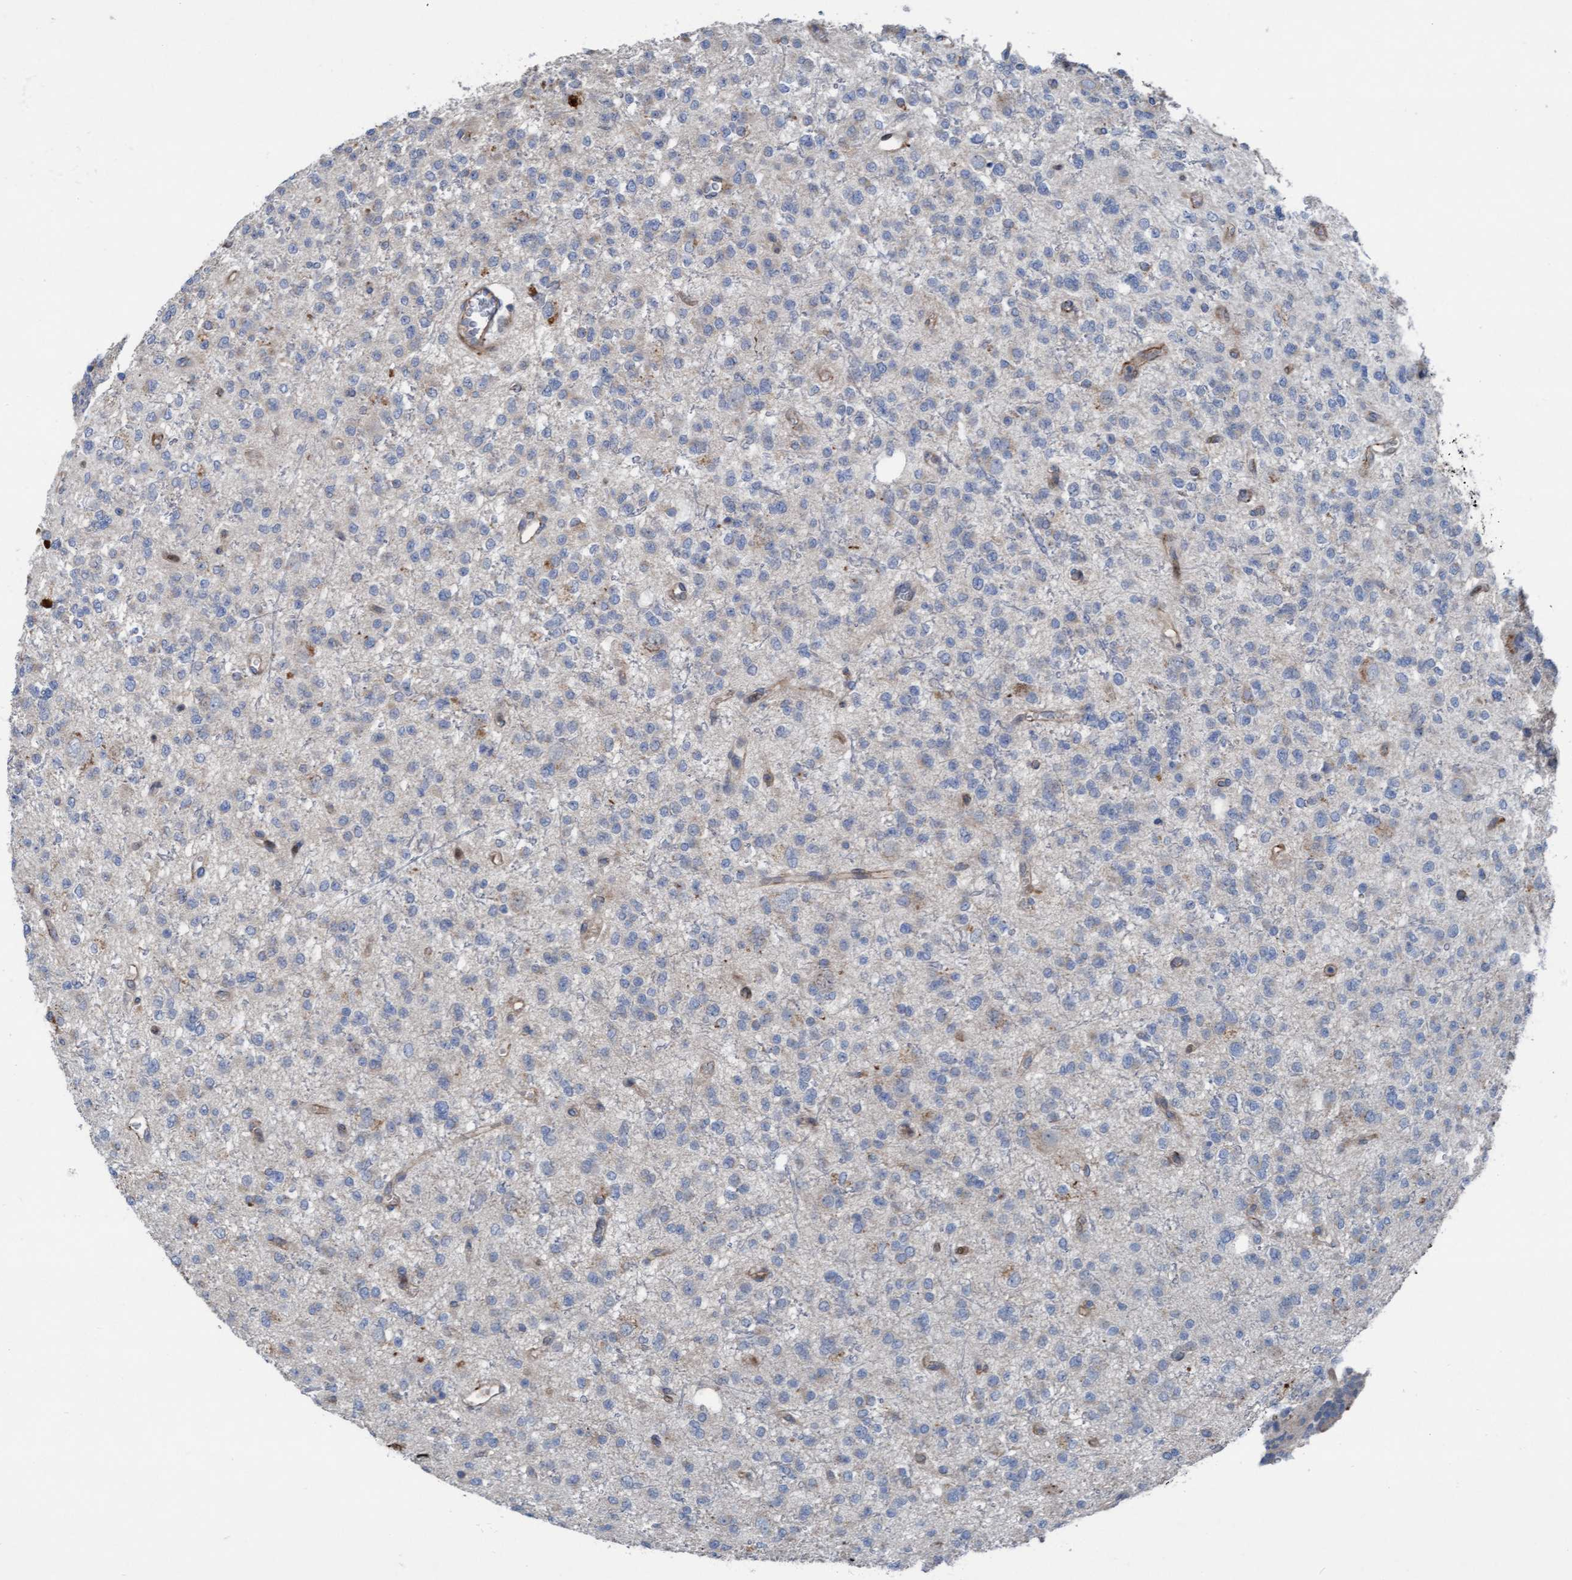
{"staining": {"intensity": "weak", "quantity": "<25%", "location": "cytoplasmic/membranous"}, "tissue": "glioma", "cell_type": "Tumor cells", "image_type": "cancer", "snomed": [{"axis": "morphology", "description": "Glioma, malignant, Low grade"}, {"axis": "topography", "description": "Brain"}], "caption": "A high-resolution photomicrograph shows IHC staining of malignant glioma (low-grade), which shows no significant staining in tumor cells.", "gene": "KLHL26", "patient": {"sex": "male", "age": 38}}